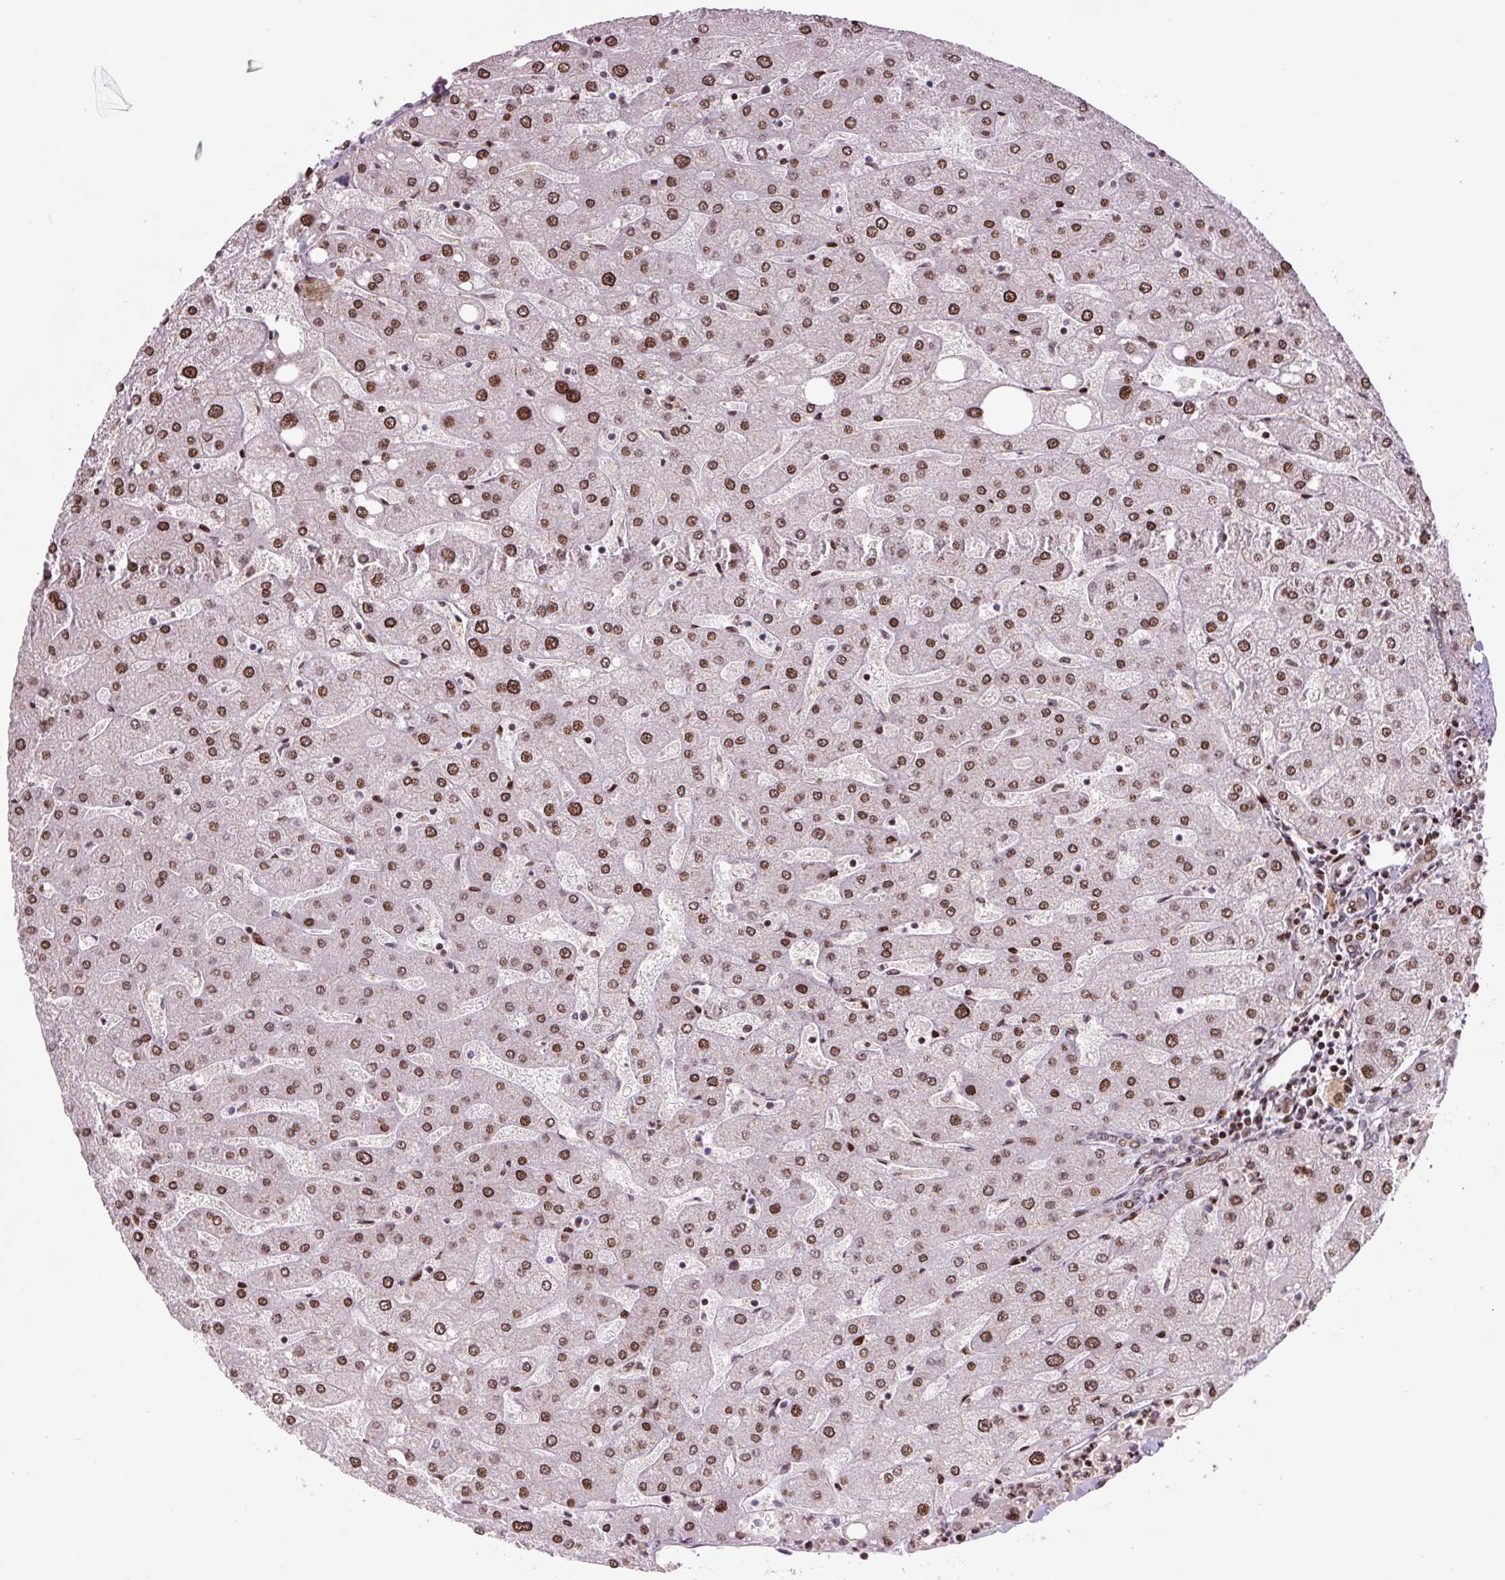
{"staining": {"intensity": "moderate", "quantity": "25%-75%", "location": "nuclear"}, "tissue": "liver", "cell_type": "Cholangiocytes", "image_type": "normal", "snomed": [{"axis": "morphology", "description": "Normal tissue, NOS"}, {"axis": "topography", "description": "Liver"}], "caption": "Immunohistochemical staining of unremarkable human liver exhibits moderate nuclear protein staining in about 25%-75% of cholangiocytes. The staining was performed using DAB, with brown indicating positive protein expression. Nuclei are stained blue with hematoxylin.", "gene": "PYDC2", "patient": {"sex": "male", "age": 67}}